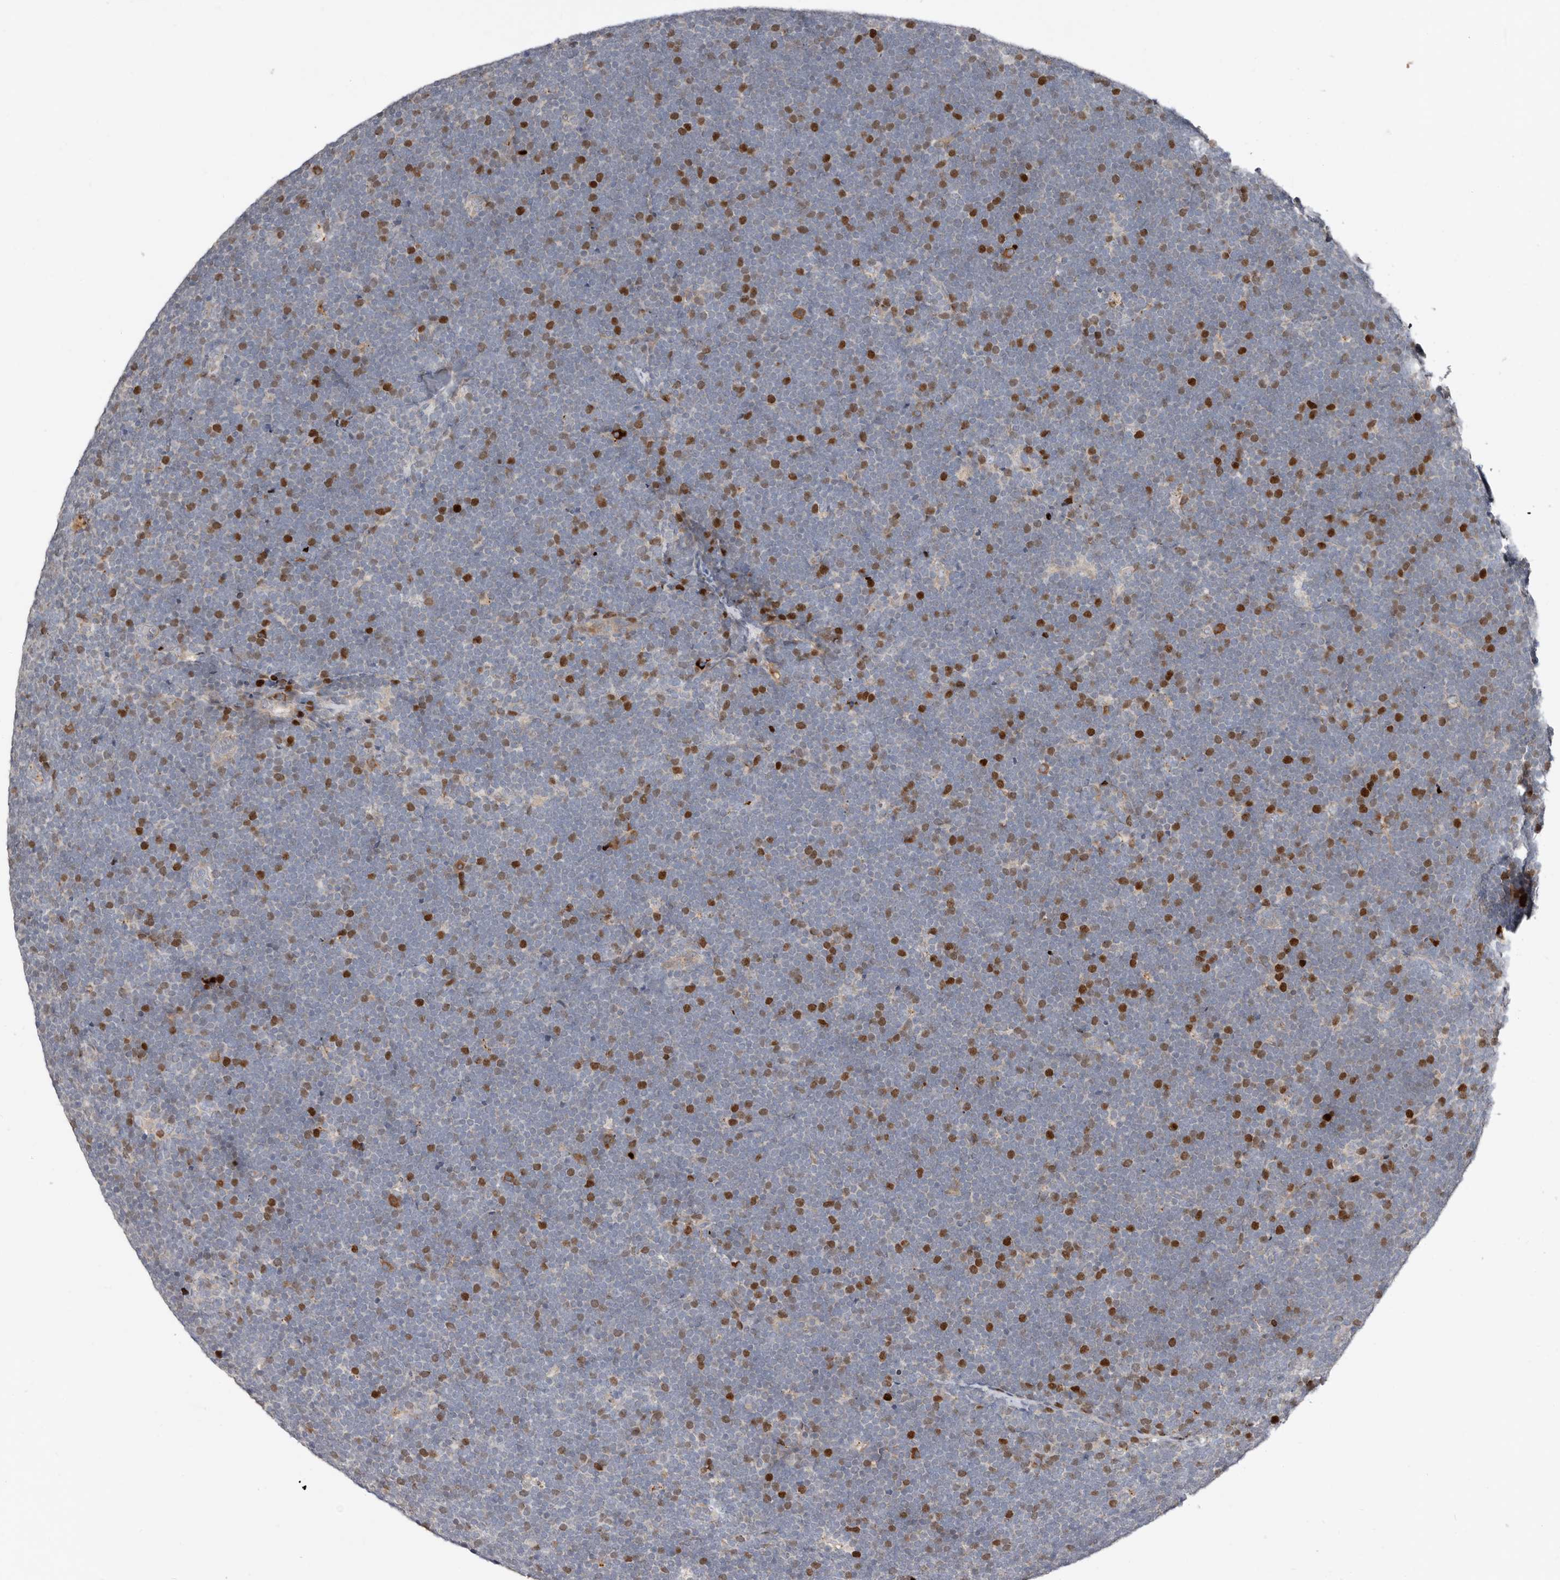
{"staining": {"intensity": "strong", "quantity": "25%-75%", "location": "nuclear"}, "tissue": "lymphoma", "cell_type": "Tumor cells", "image_type": "cancer", "snomed": [{"axis": "morphology", "description": "Malignant lymphoma, non-Hodgkin's type, High grade"}, {"axis": "topography", "description": "Lymph node"}], "caption": "Strong nuclear expression for a protein is identified in approximately 25%-75% of tumor cells of lymphoma using immunohistochemistry.", "gene": "SMYD4", "patient": {"sex": "male", "age": 13}}